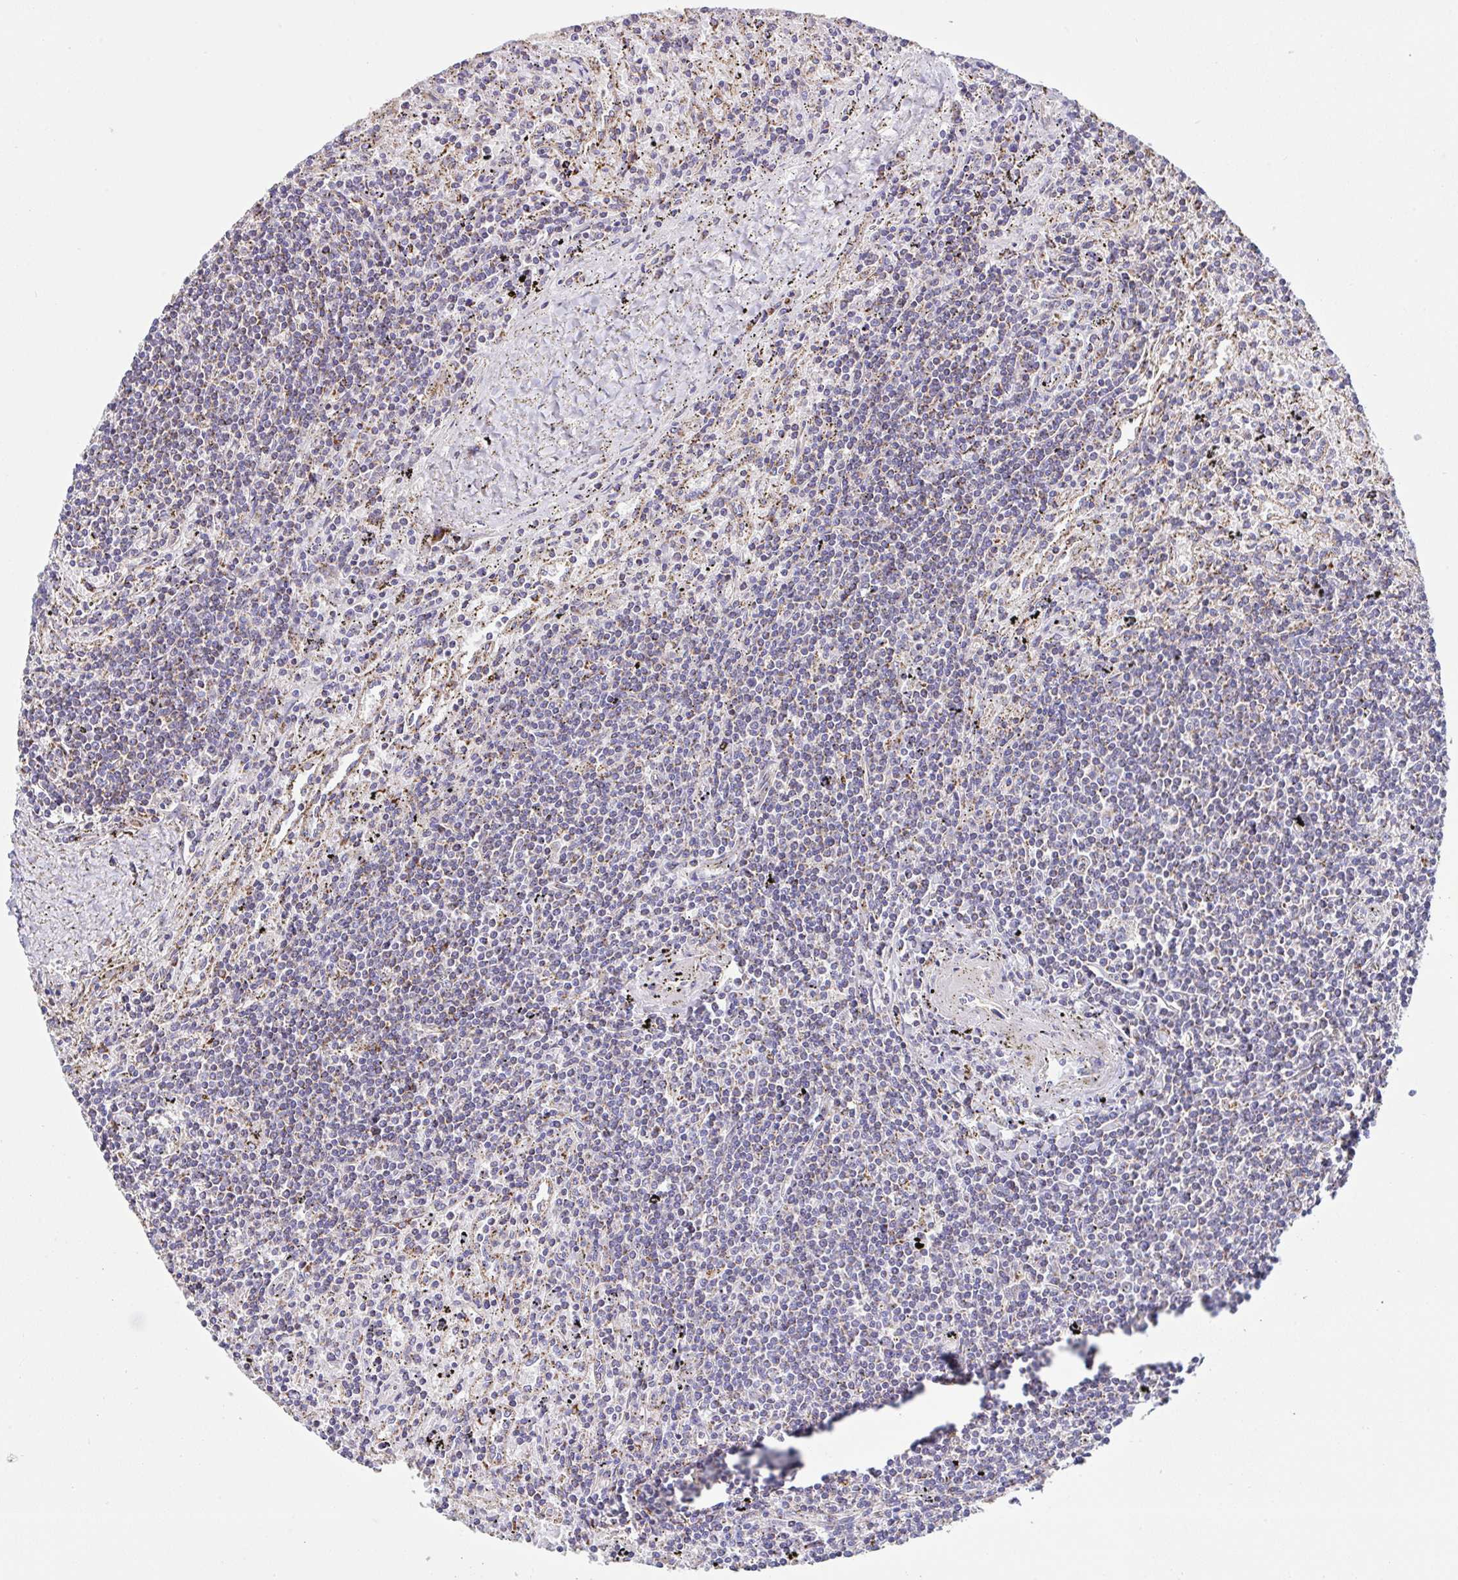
{"staining": {"intensity": "weak", "quantity": "<25%", "location": "cytoplasmic/membranous"}, "tissue": "lymphoma", "cell_type": "Tumor cells", "image_type": "cancer", "snomed": [{"axis": "morphology", "description": "Malignant lymphoma, non-Hodgkin's type, Low grade"}, {"axis": "topography", "description": "Spleen"}], "caption": "This is an IHC photomicrograph of human low-grade malignant lymphoma, non-Hodgkin's type. There is no staining in tumor cells.", "gene": "DOK7", "patient": {"sex": "male", "age": 76}}